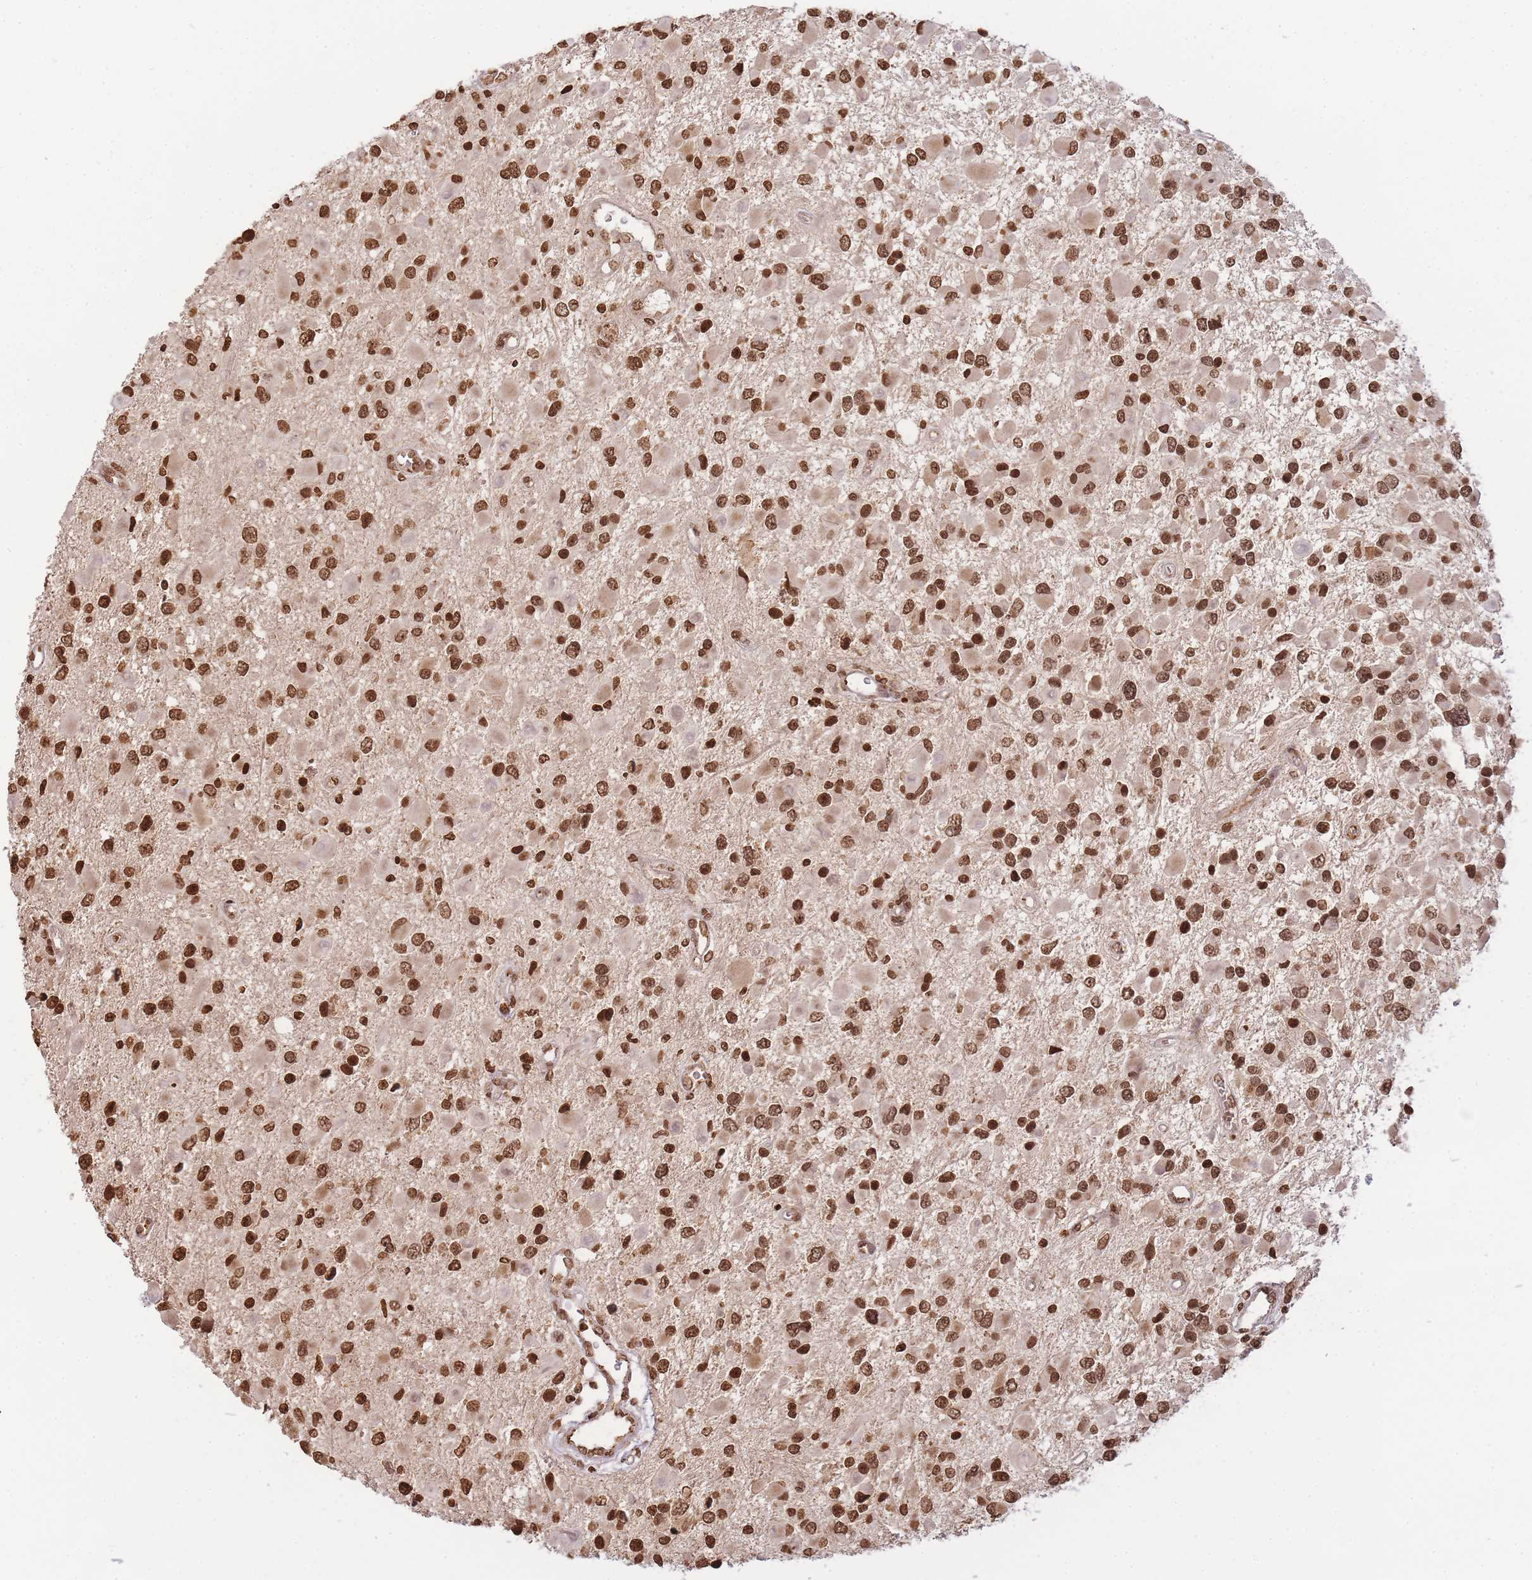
{"staining": {"intensity": "strong", "quantity": ">75%", "location": "nuclear"}, "tissue": "glioma", "cell_type": "Tumor cells", "image_type": "cancer", "snomed": [{"axis": "morphology", "description": "Glioma, malignant, High grade"}, {"axis": "topography", "description": "Brain"}], "caption": "Malignant high-grade glioma stained with DAB (3,3'-diaminobenzidine) immunohistochemistry exhibits high levels of strong nuclear expression in about >75% of tumor cells. (Stains: DAB (3,3'-diaminobenzidine) in brown, nuclei in blue, Microscopy: brightfield microscopy at high magnification).", "gene": "WWTR1", "patient": {"sex": "male", "age": 53}}